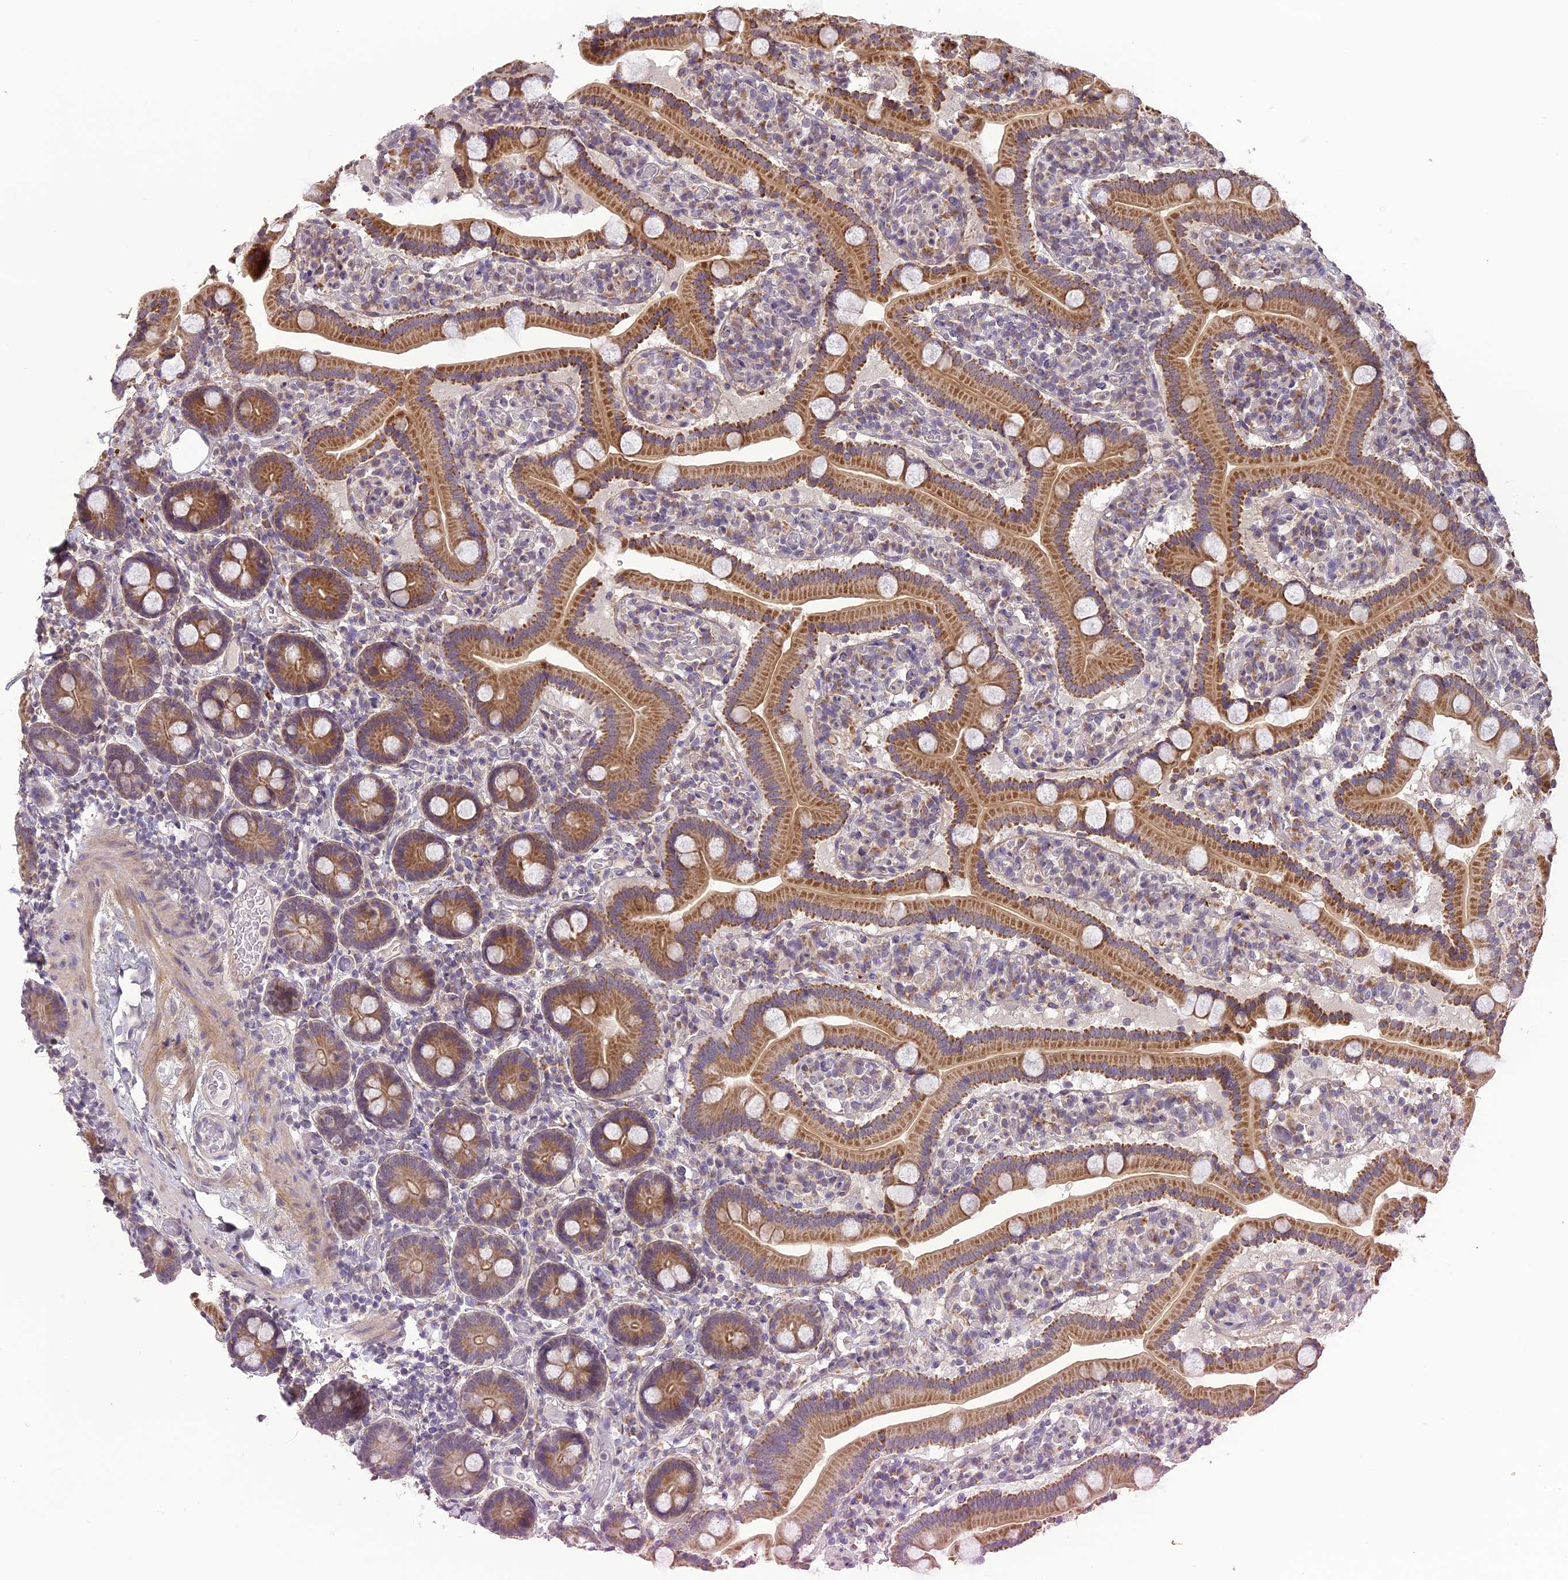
{"staining": {"intensity": "moderate", "quantity": ">75%", "location": "cytoplasmic/membranous"}, "tissue": "duodenum", "cell_type": "Glandular cells", "image_type": "normal", "snomed": [{"axis": "morphology", "description": "Normal tissue, NOS"}, {"axis": "topography", "description": "Duodenum"}], "caption": "A photomicrograph showing moderate cytoplasmic/membranous expression in approximately >75% of glandular cells in normal duodenum, as visualized by brown immunohistochemical staining.", "gene": "ERG28", "patient": {"sex": "male", "age": 55}}